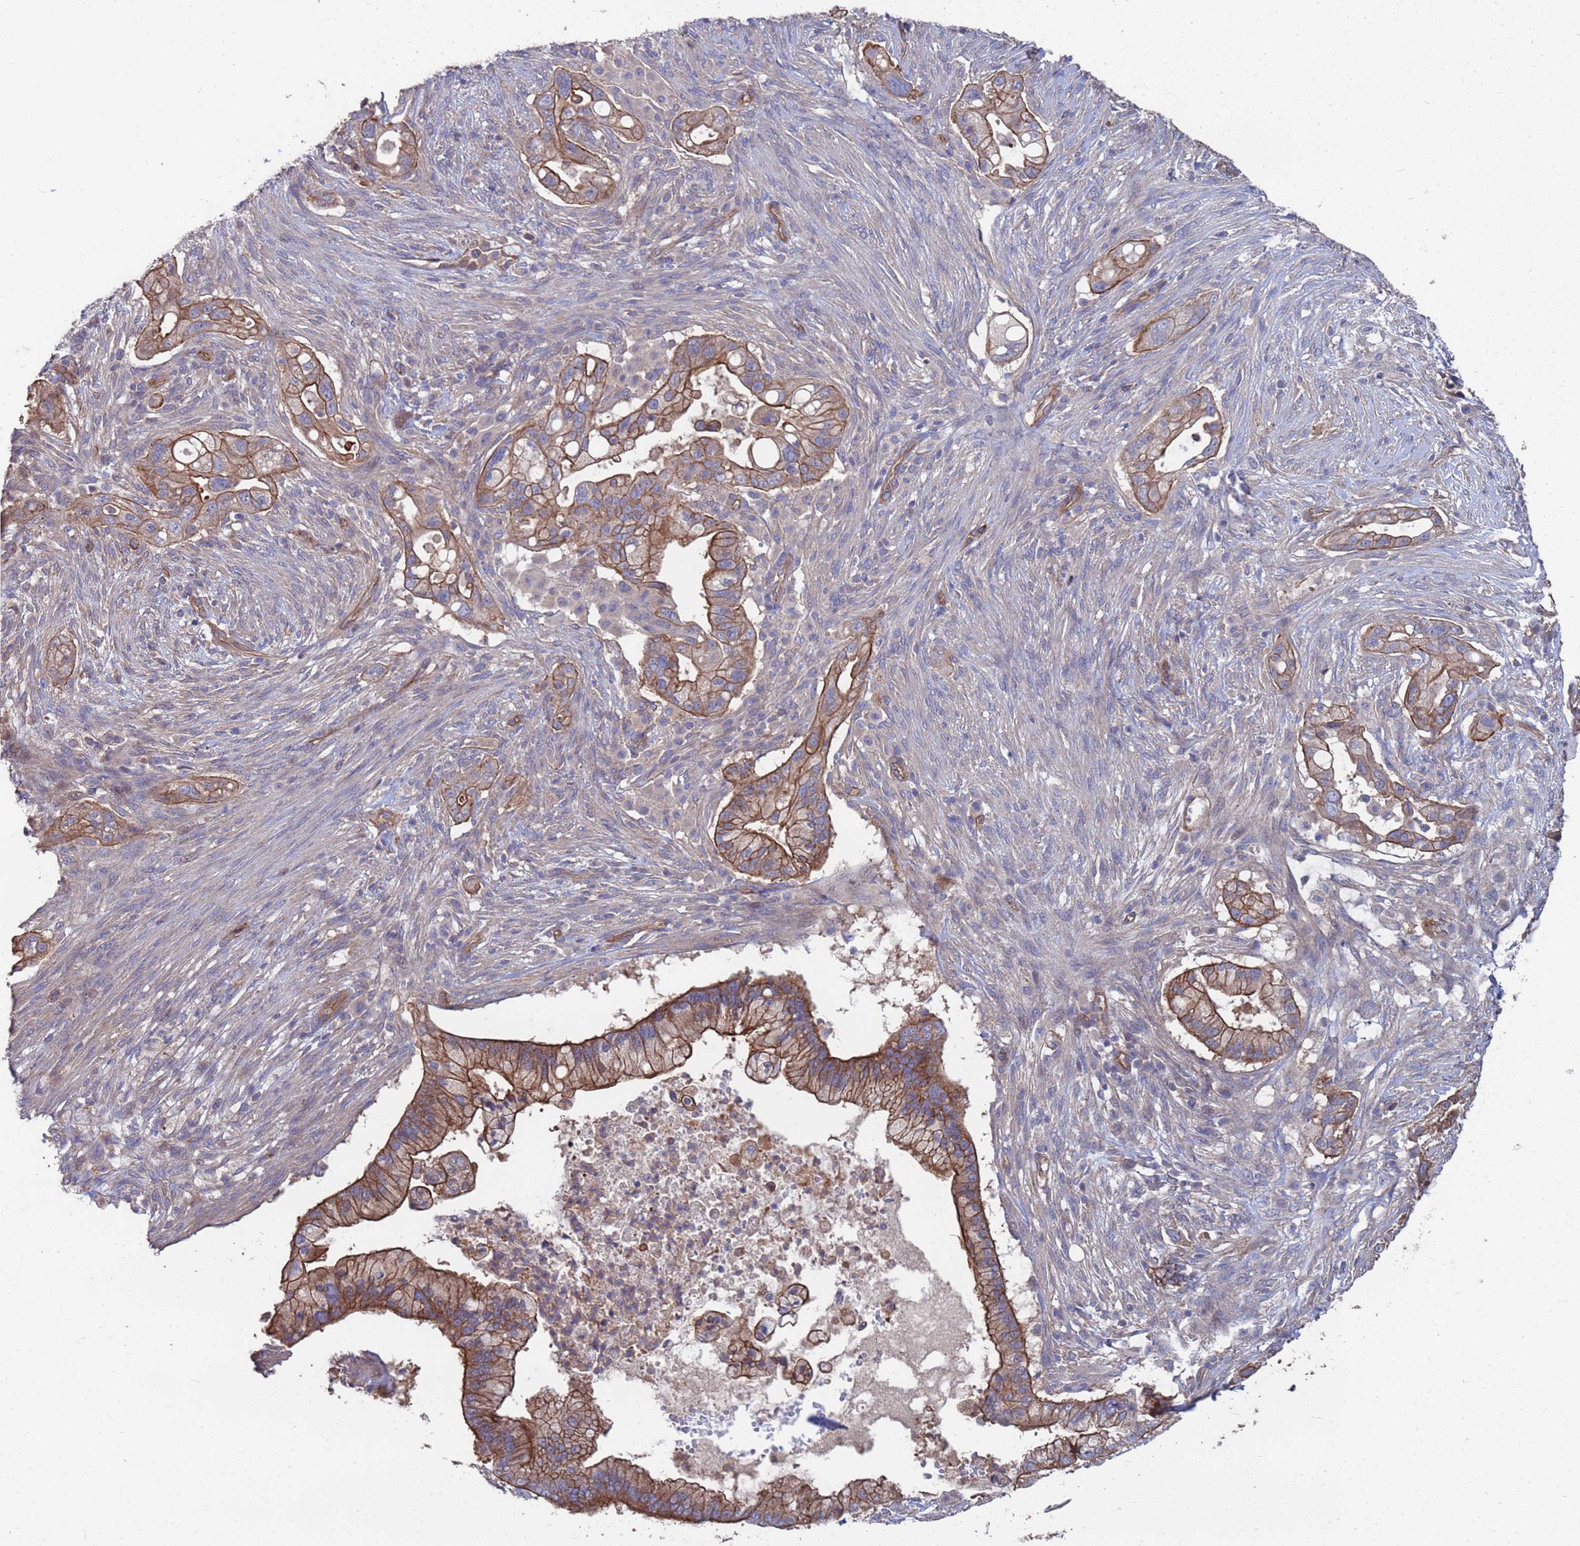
{"staining": {"intensity": "strong", "quantity": ">75%", "location": "cytoplasmic/membranous"}, "tissue": "pancreatic cancer", "cell_type": "Tumor cells", "image_type": "cancer", "snomed": [{"axis": "morphology", "description": "Adenocarcinoma, NOS"}, {"axis": "topography", "description": "Pancreas"}], "caption": "Strong cytoplasmic/membranous protein expression is appreciated in about >75% of tumor cells in pancreatic cancer (adenocarcinoma).", "gene": "NDUFAF6", "patient": {"sex": "male", "age": 44}}